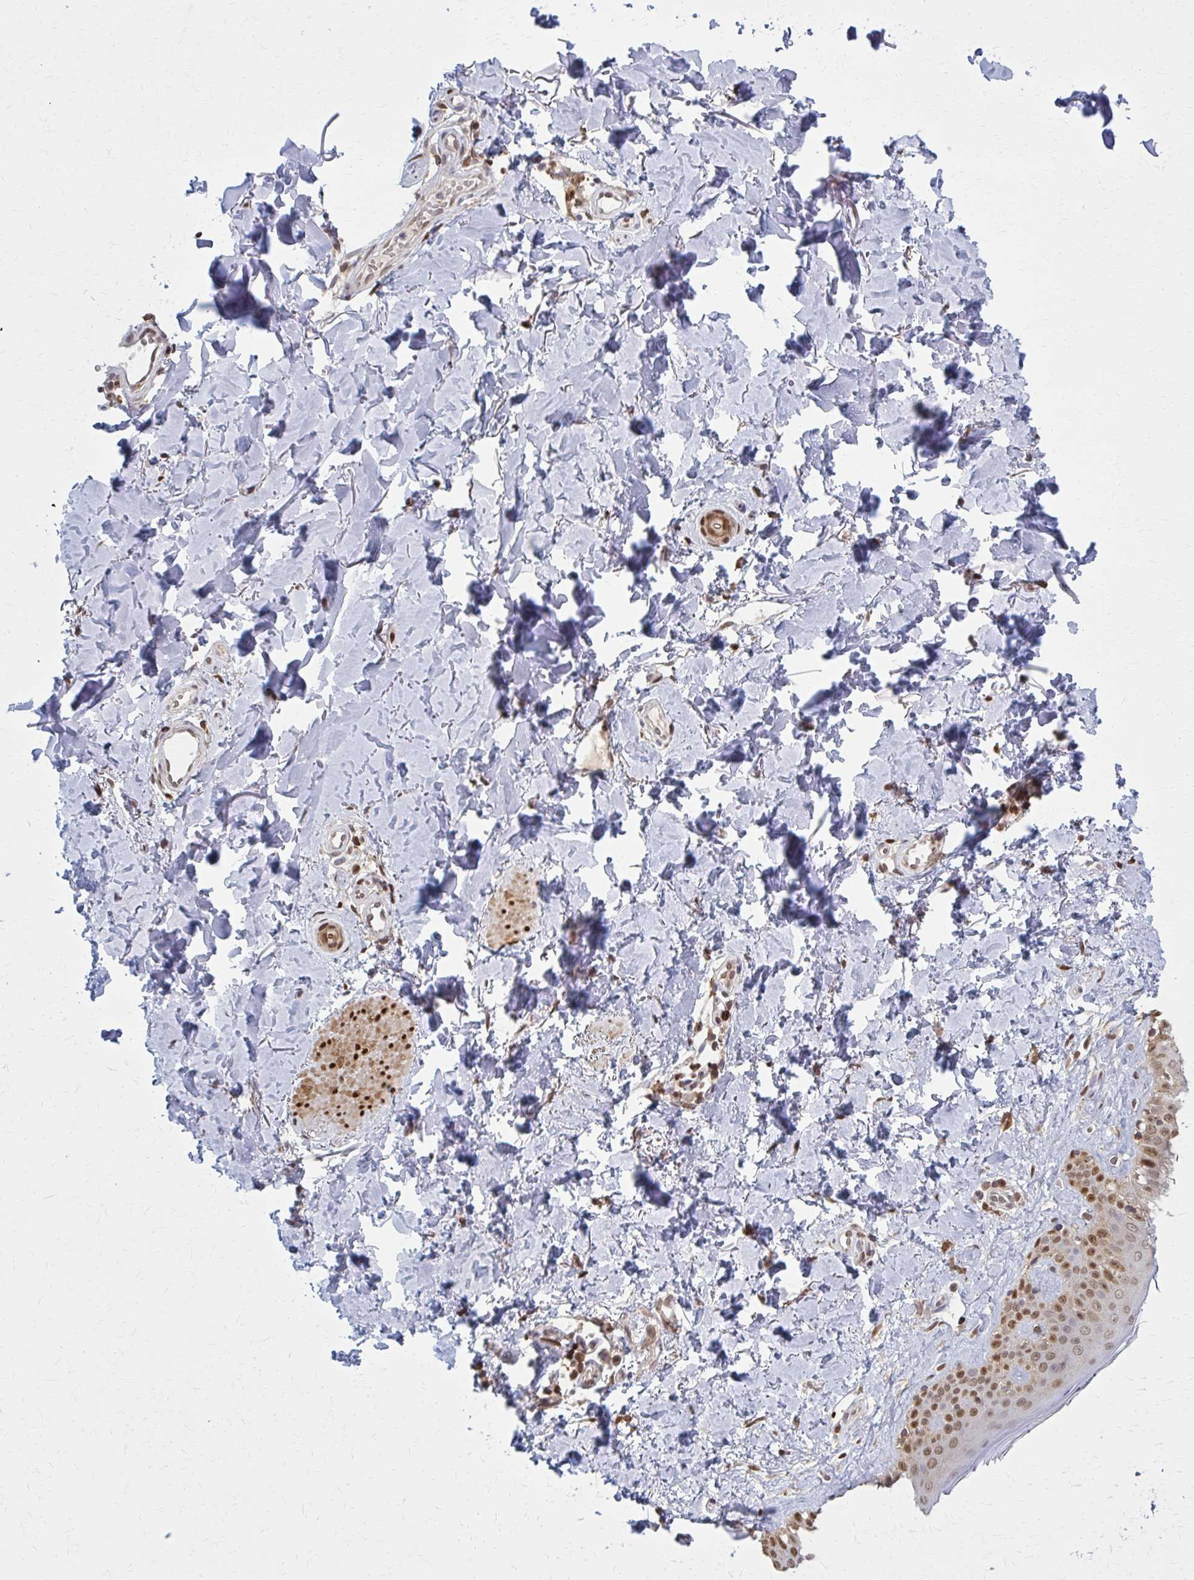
{"staining": {"intensity": "moderate", "quantity": ">75%", "location": "nuclear"}, "tissue": "skin", "cell_type": "Fibroblasts", "image_type": "normal", "snomed": [{"axis": "morphology", "description": "Normal tissue, NOS"}, {"axis": "topography", "description": "Skin"}, {"axis": "topography", "description": "Peripheral nerve tissue"}], "caption": "Protein analysis of unremarkable skin displays moderate nuclear expression in about >75% of fibroblasts. Nuclei are stained in blue.", "gene": "MDH1", "patient": {"sex": "female", "age": 45}}